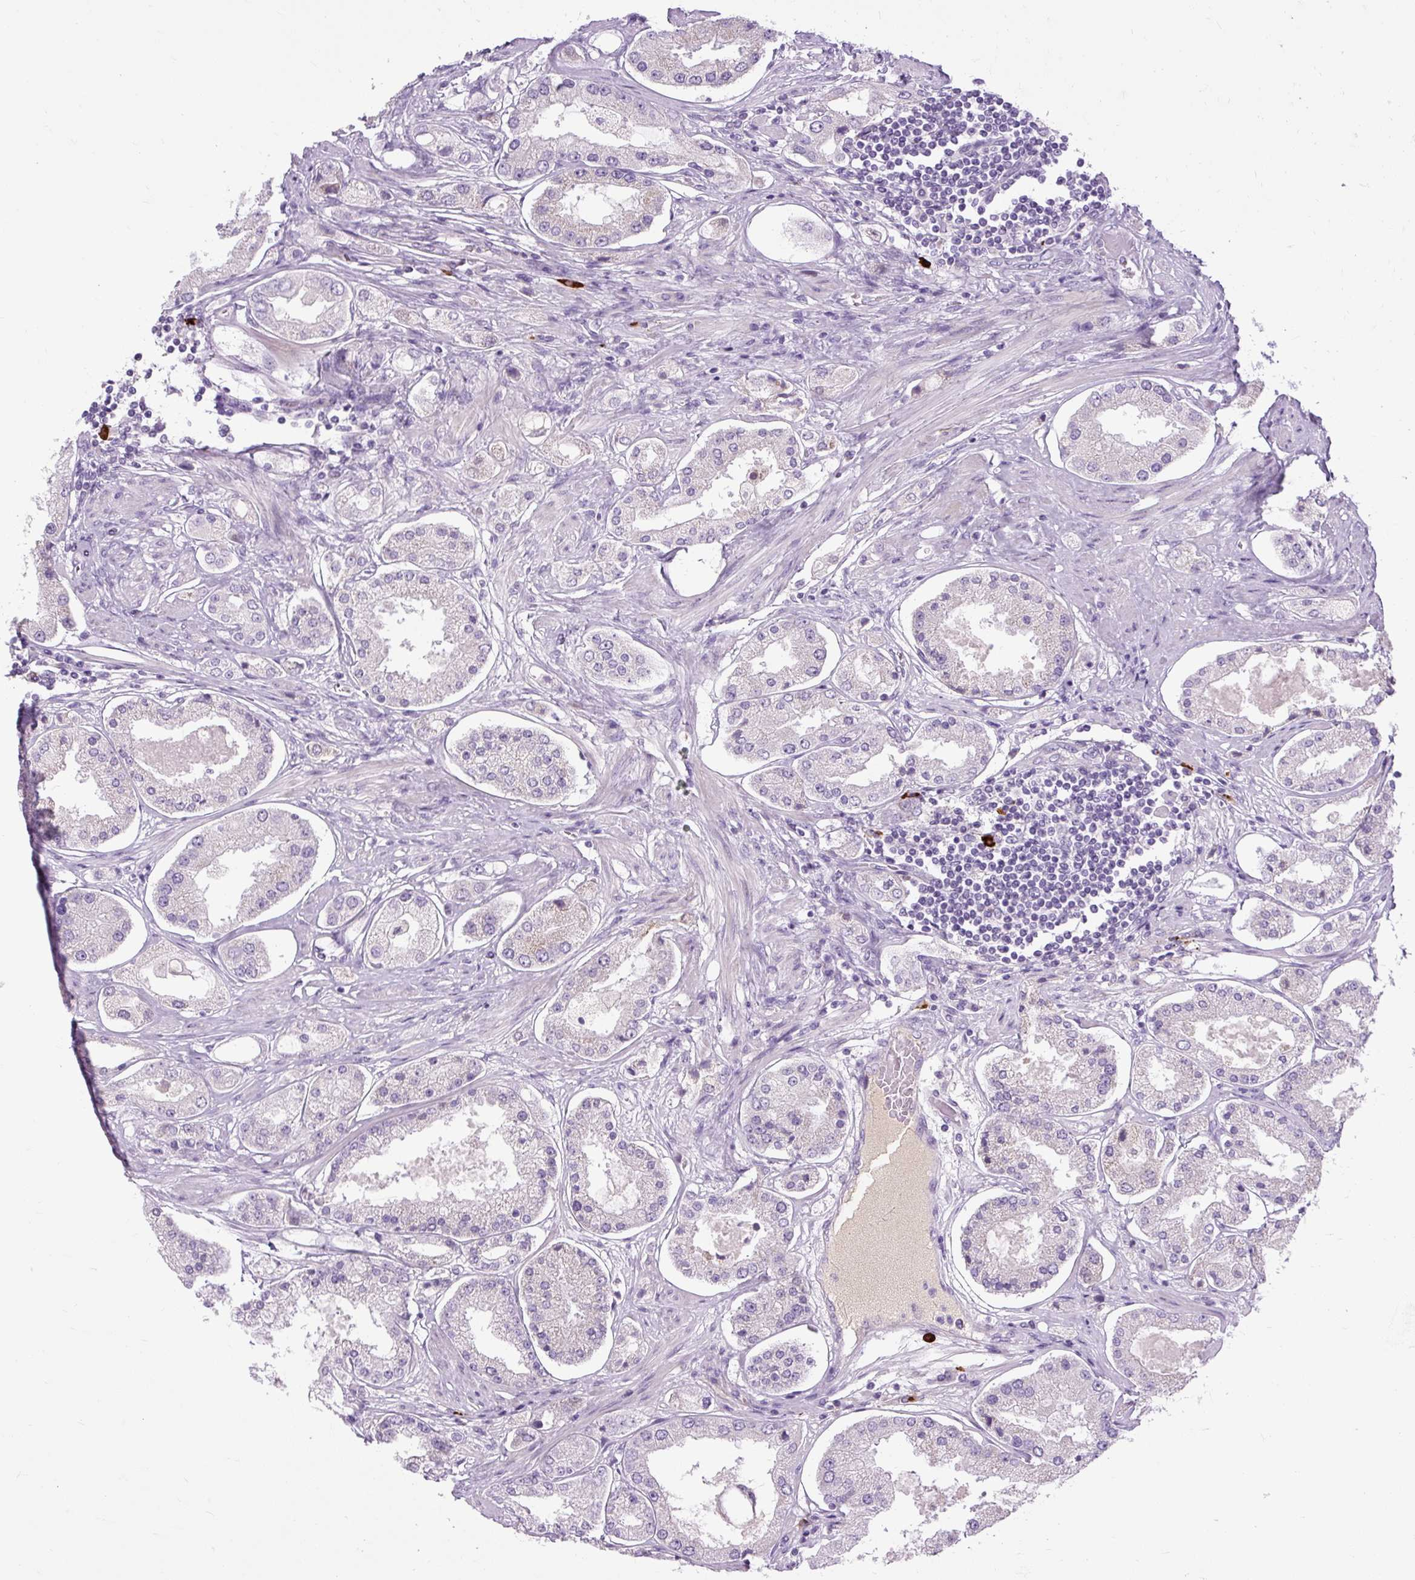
{"staining": {"intensity": "negative", "quantity": "none", "location": "none"}, "tissue": "prostate cancer", "cell_type": "Tumor cells", "image_type": "cancer", "snomed": [{"axis": "morphology", "description": "Adenocarcinoma, High grade"}, {"axis": "topography", "description": "Prostate"}], "caption": "Image shows no significant protein positivity in tumor cells of prostate cancer.", "gene": "ARRDC2", "patient": {"sex": "male", "age": 69}}